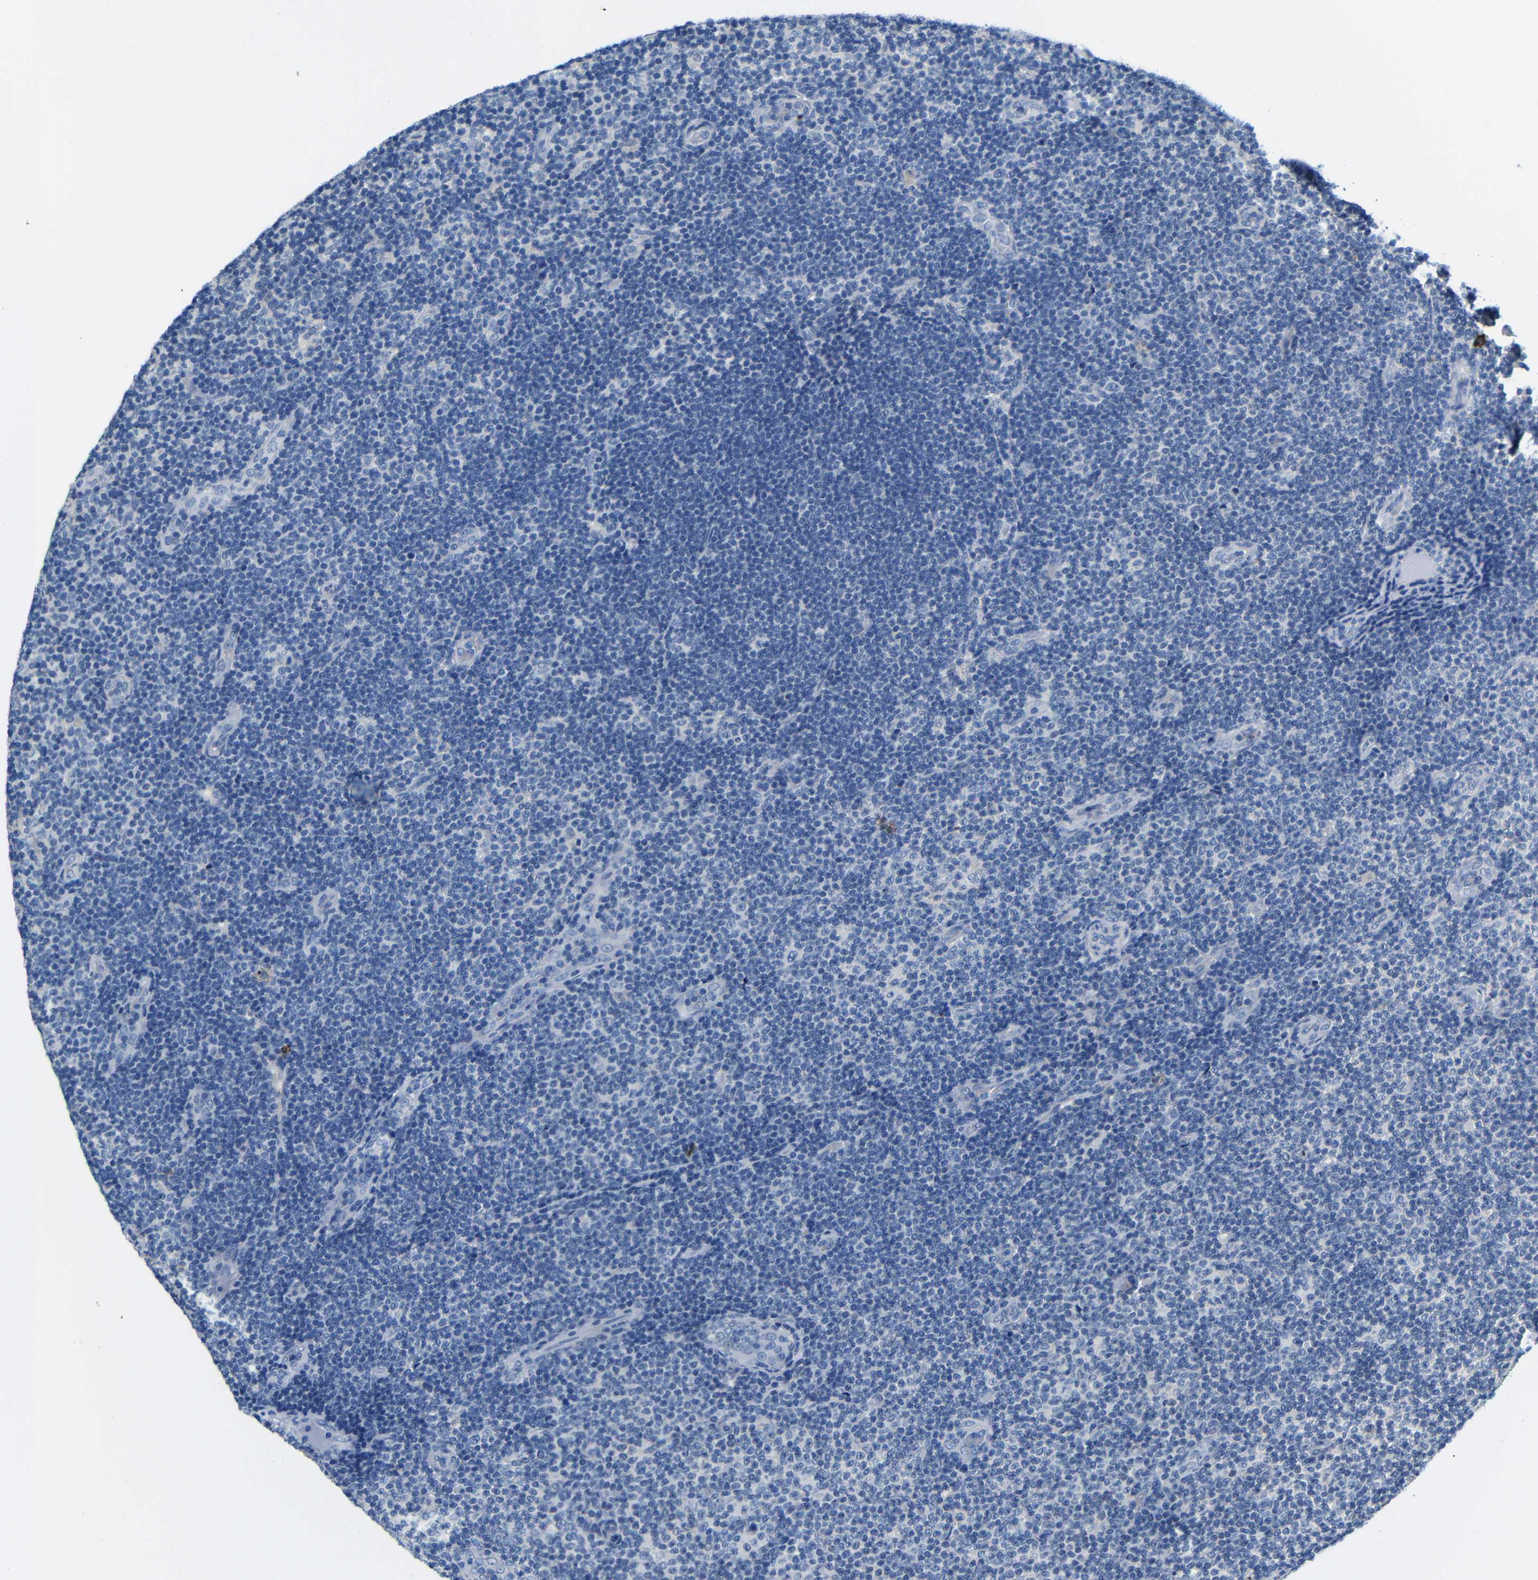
{"staining": {"intensity": "negative", "quantity": "none", "location": "none"}, "tissue": "lymphoma", "cell_type": "Tumor cells", "image_type": "cancer", "snomed": [{"axis": "morphology", "description": "Malignant lymphoma, non-Hodgkin's type, Low grade"}, {"axis": "topography", "description": "Lymph node"}], "caption": "This is a micrograph of IHC staining of lymphoma, which shows no positivity in tumor cells. Nuclei are stained in blue.", "gene": "NEGR1", "patient": {"sex": "male", "age": 83}}